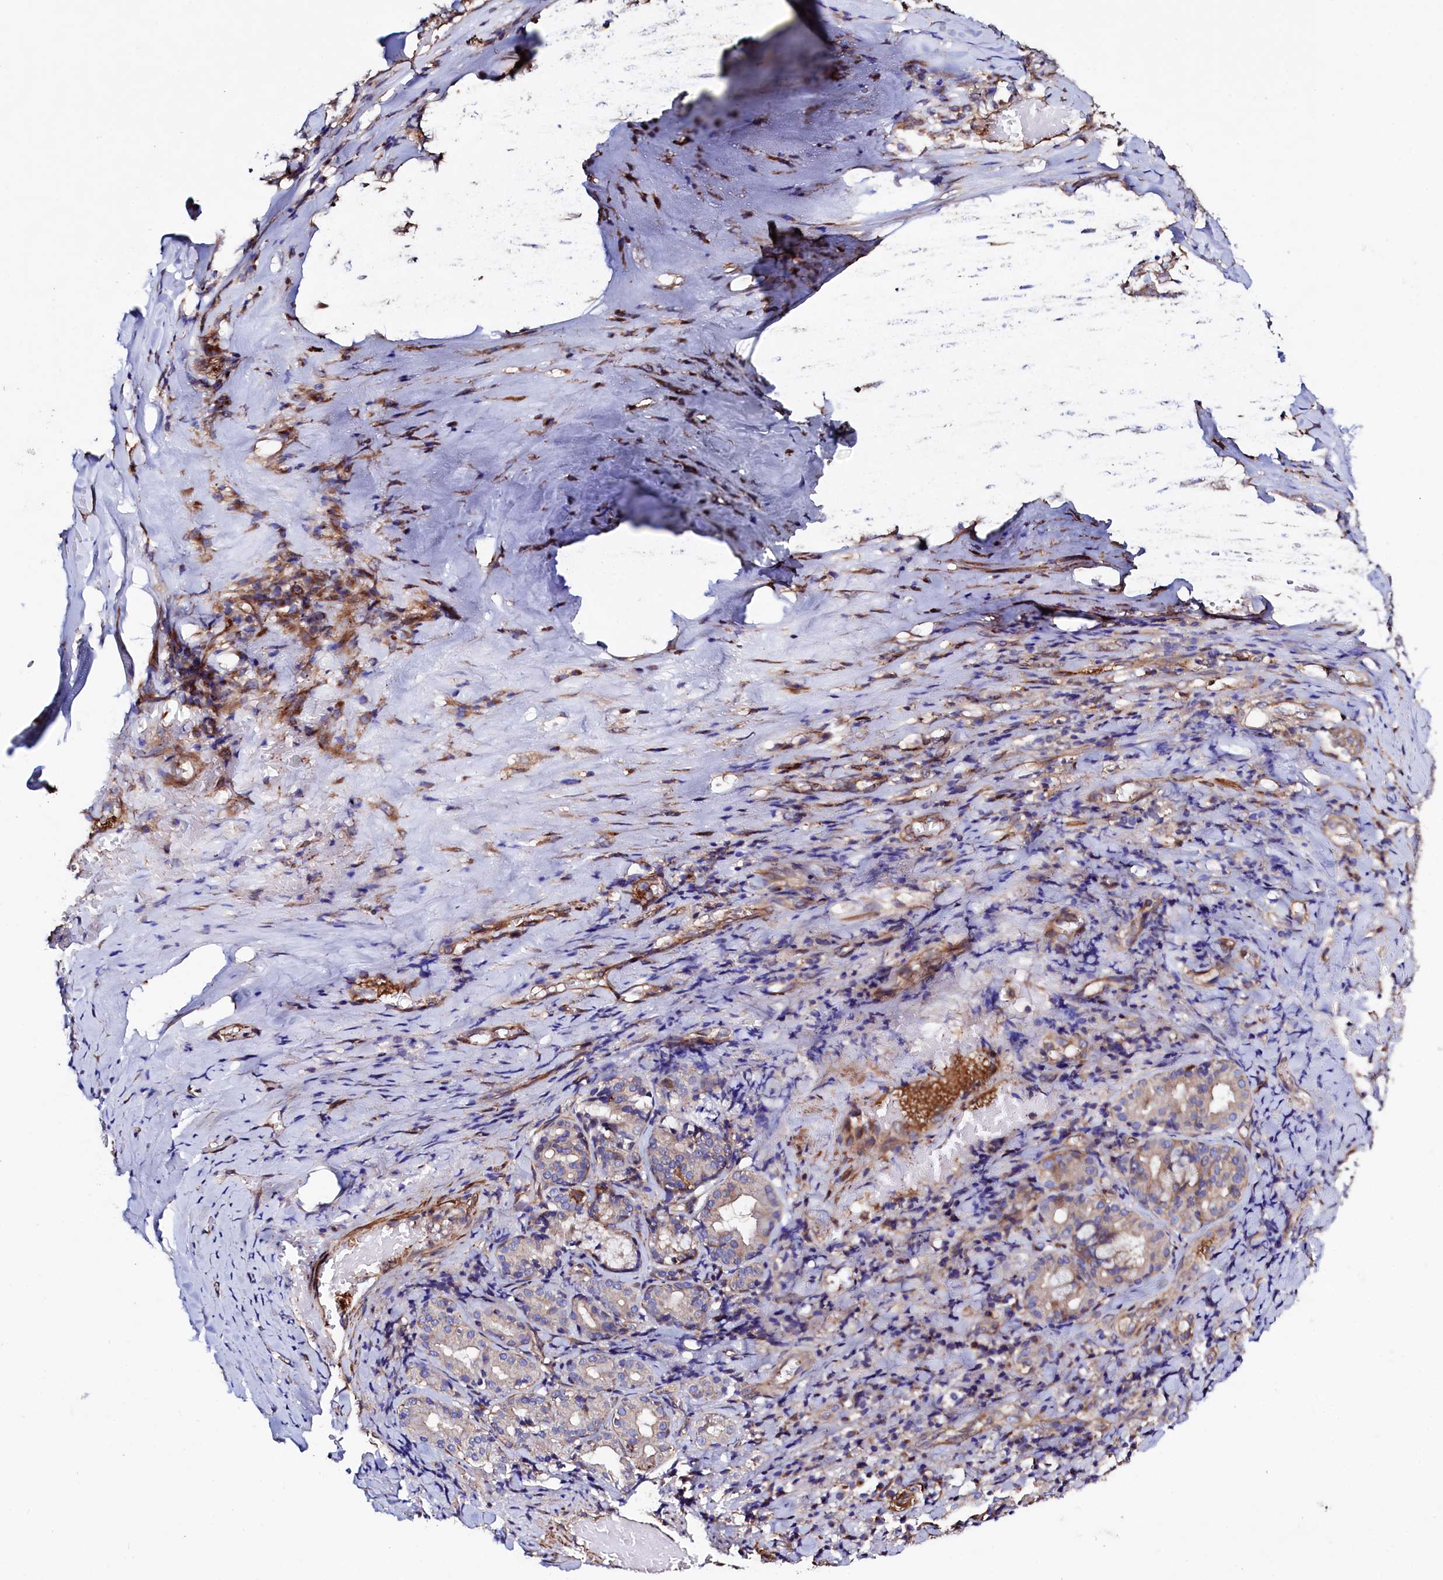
{"staining": {"intensity": "negative", "quantity": "none", "location": "none"}, "tissue": "adipose tissue", "cell_type": "Adipocytes", "image_type": "normal", "snomed": [{"axis": "morphology", "description": "Normal tissue, NOS"}, {"axis": "morphology", "description": "Basal cell carcinoma"}, {"axis": "topography", "description": "Cartilage tissue"}, {"axis": "topography", "description": "Nasopharynx"}, {"axis": "topography", "description": "Oral tissue"}], "caption": "A histopathology image of human adipose tissue is negative for staining in adipocytes.", "gene": "STAMBPL1", "patient": {"sex": "female", "age": 77}}